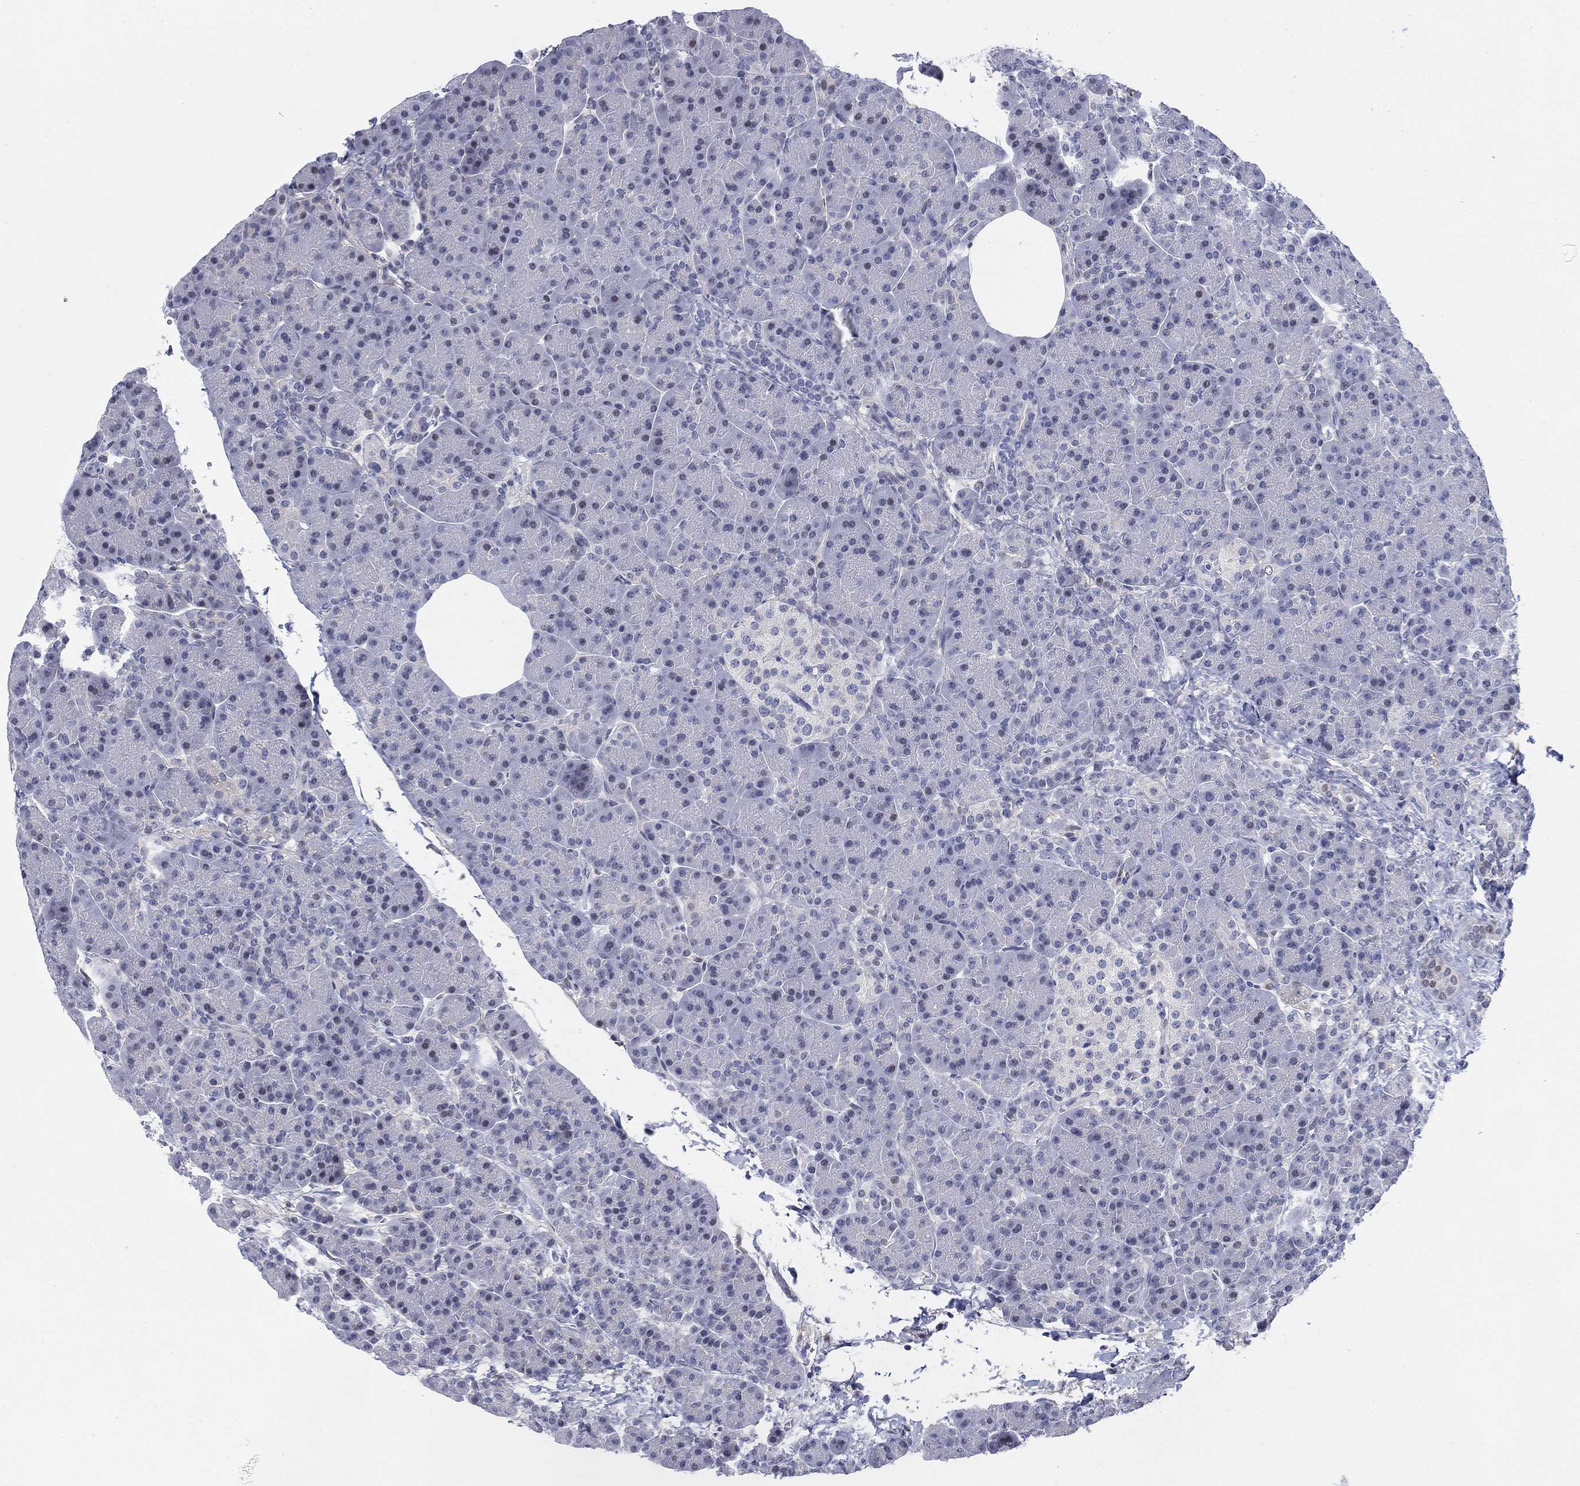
{"staining": {"intensity": "negative", "quantity": "none", "location": "none"}, "tissue": "pancreas", "cell_type": "Exocrine glandular cells", "image_type": "normal", "snomed": [{"axis": "morphology", "description": "Normal tissue, NOS"}, {"axis": "topography", "description": "Pancreas"}], "caption": "Immunohistochemistry histopathology image of unremarkable human pancreas stained for a protein (brown), which reveals no positivity in exocrine glandular cells.", "gene": "MYO3A", "patient": {"sex": "female", "age": 63}}